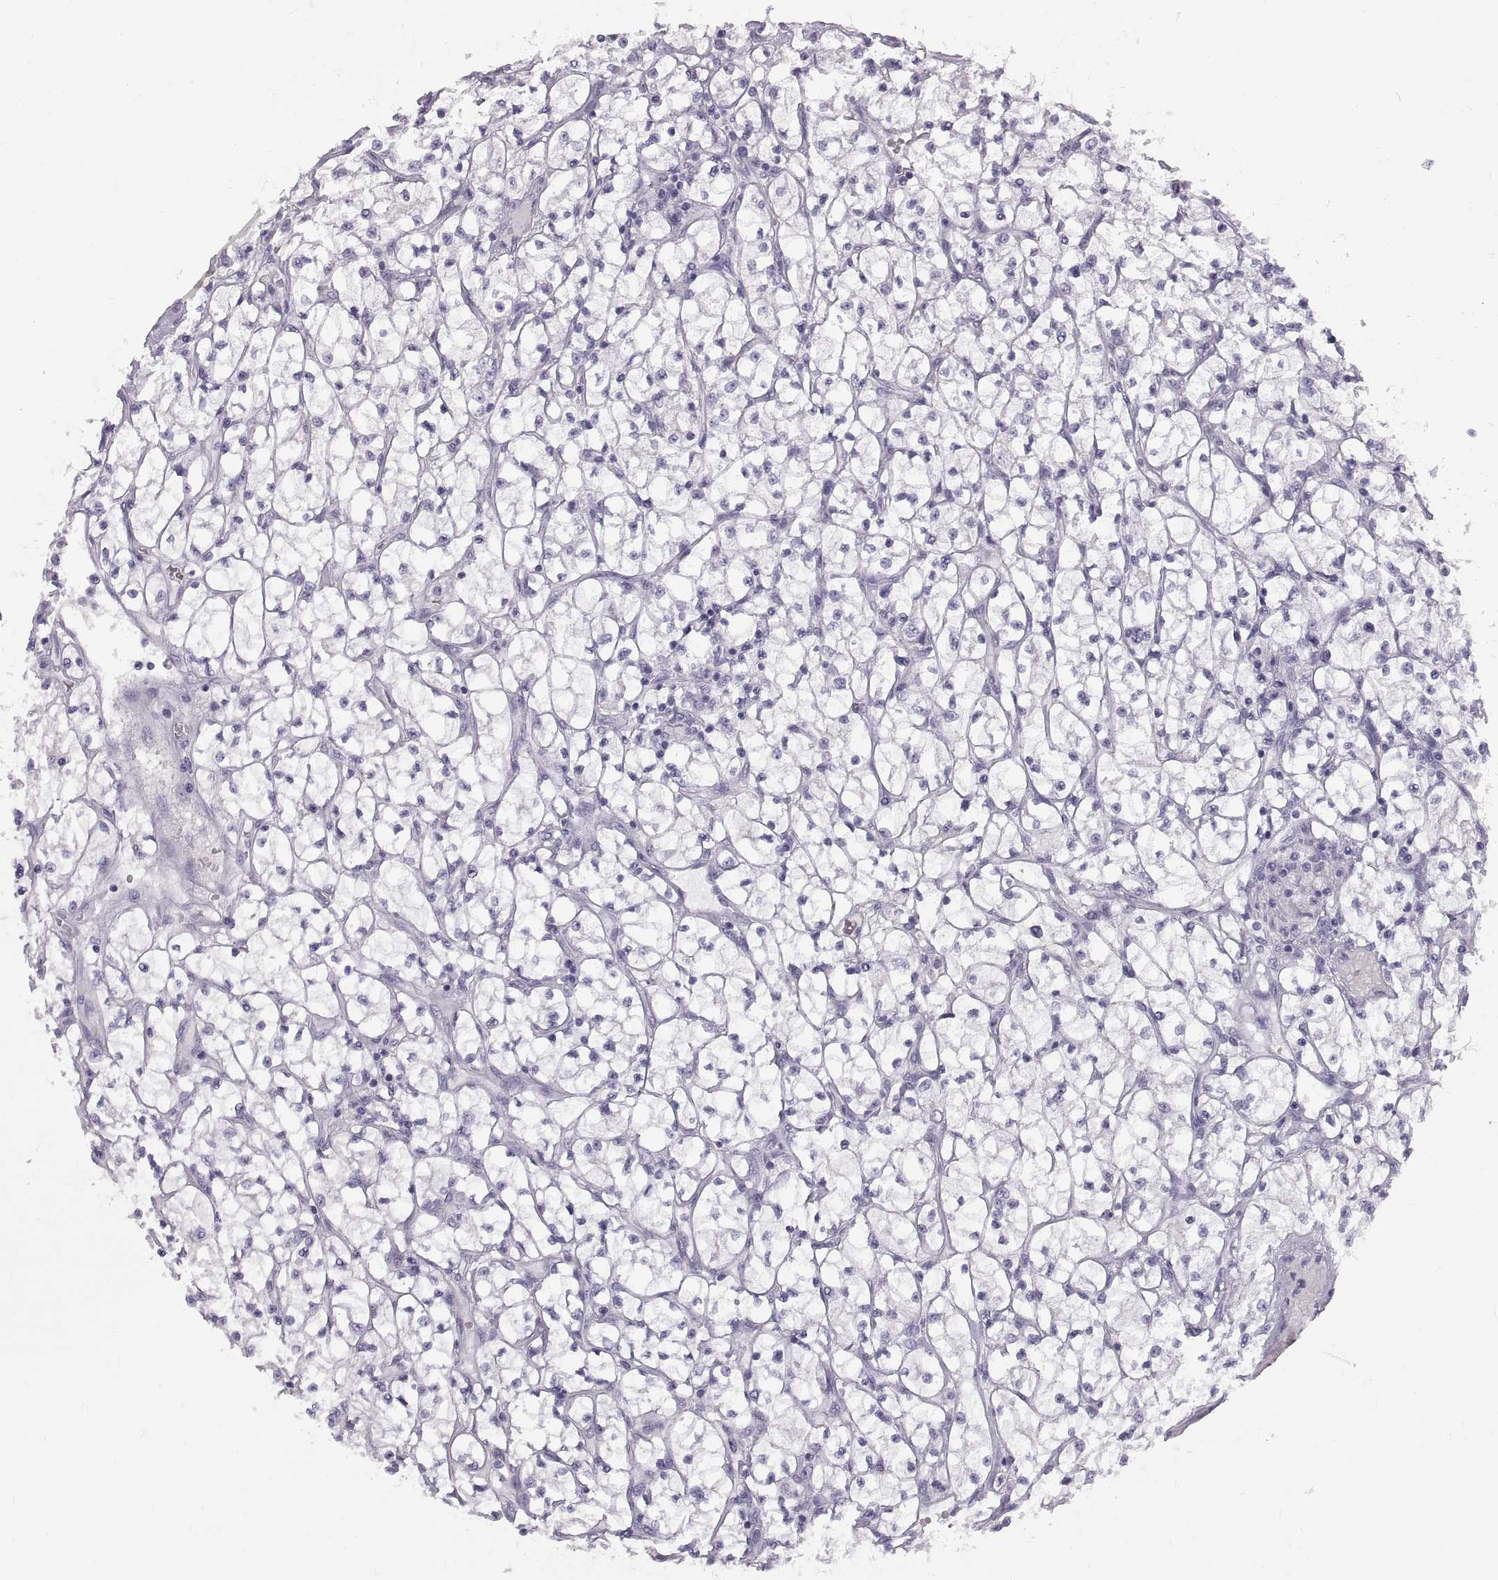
{"staining": {"intensity": "negative", "quantity": "none", "location": "none"}, "tissue": "renal cancer", "cell_type": "Tumor cells", "image_type": "cancer", "snomed": [{"axis": "morphology", "description": "Adenocarcinoma, NOS"}, {"axis": "topography", "description": "Kidney"}], "caption": "High power microscopy photomicrograph of an immunohistochemistry (IHC) micrograph of renal cancer (adenocarcinoma), revealing no significant positivity in tumor cells.", "gene": "WFDC8", "patient": {"sex": "female", "age": 64}}